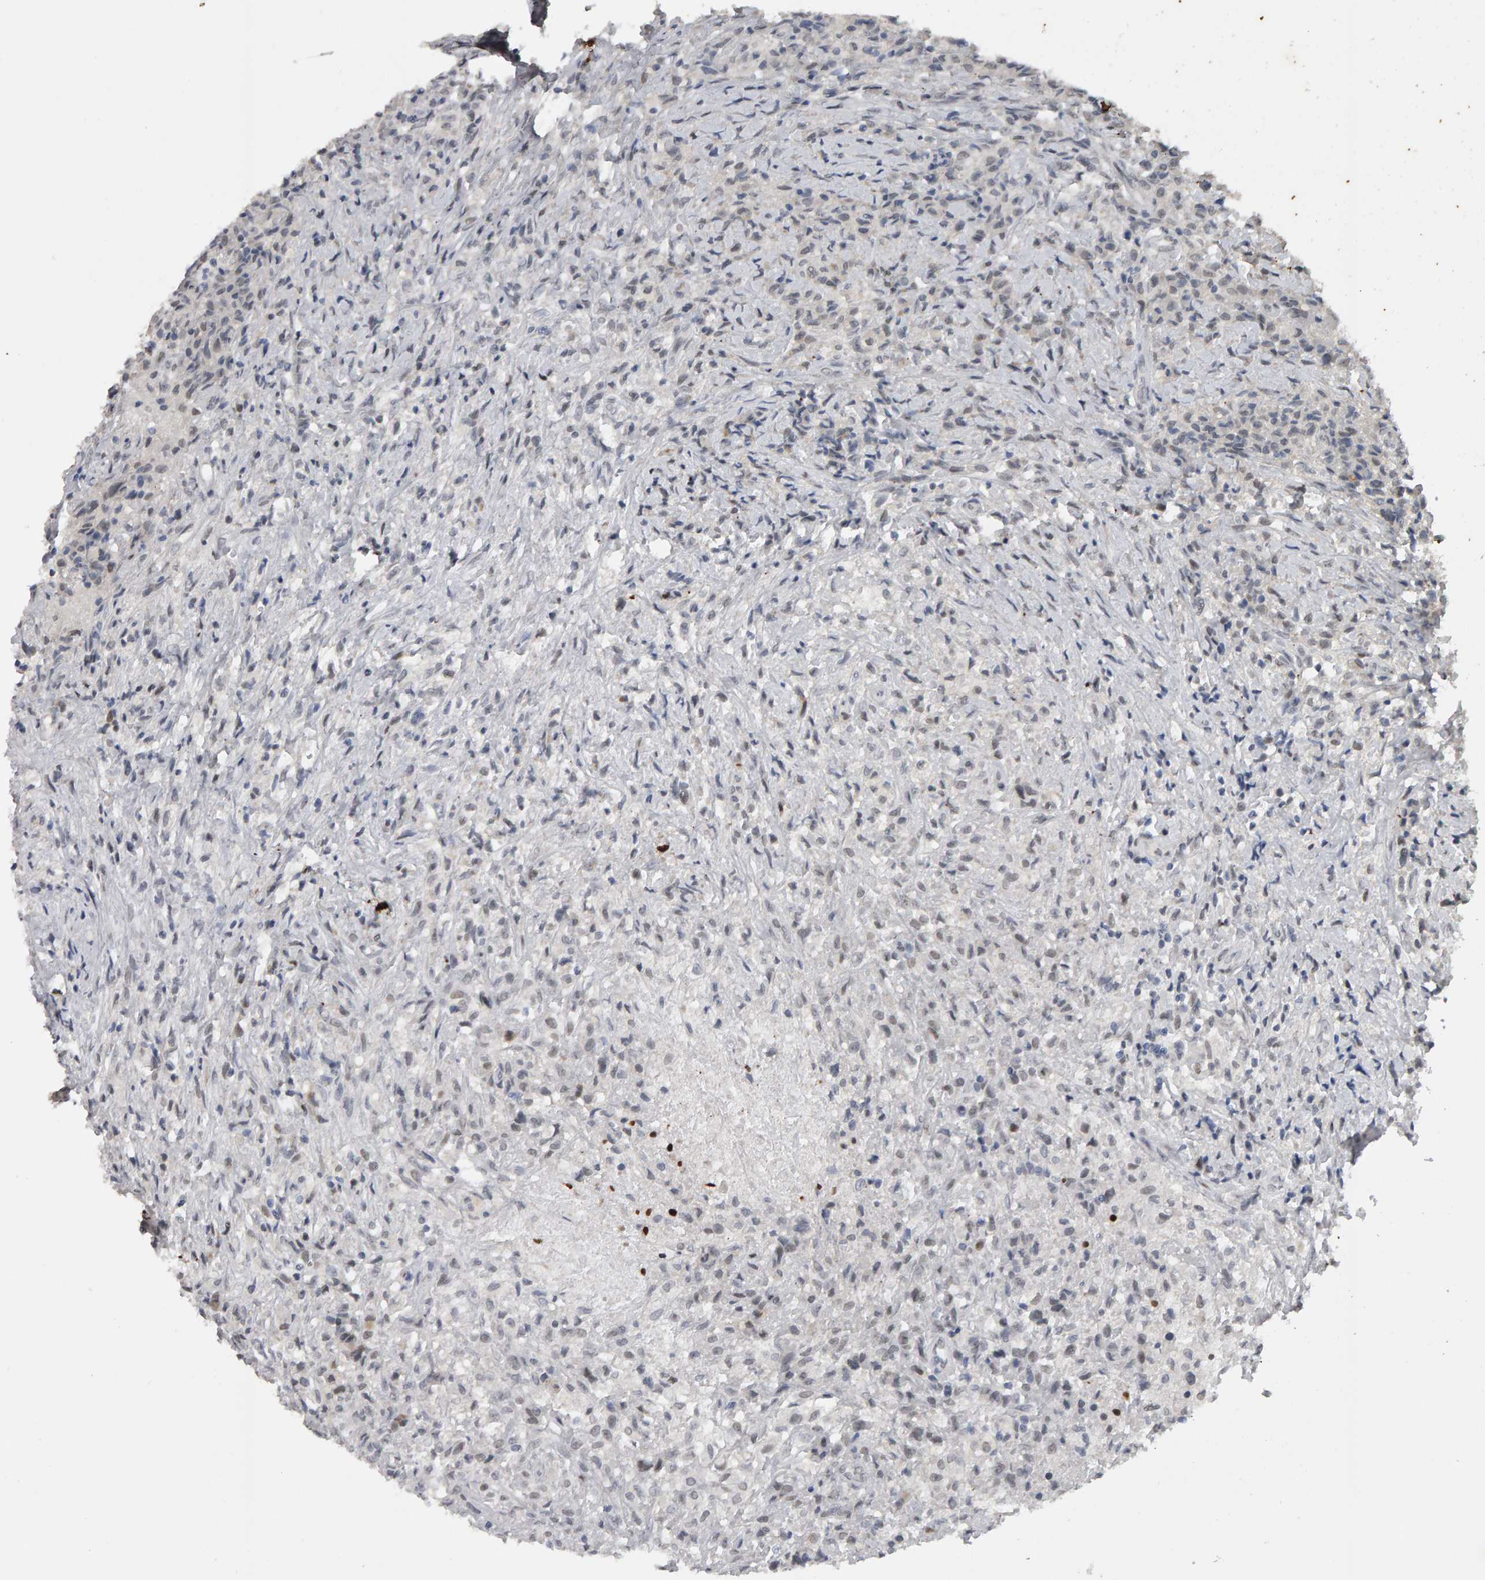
{"staining": {"intensity": "weak", "quantity": "<25%", "location": "nuclear"}, "tissue": "testis cancer", "cell_type": "Tumor cells", "image_type": "cancer", "snomed": [{"axis": "morphology", "description": "Carcinoma, Embryonal, NOS"}, {"axis": "topography", "description": "Testis"}], "caption": "This micrograph is of testis cancer (embryonal carcinoma) stained with immunohistochemistry to label a protein in brown with the nuclei are counter-stained blue. There is no expression in tumor cells.", "gene": "IPO8", "patient": {"sex": "male", "age": 2}}